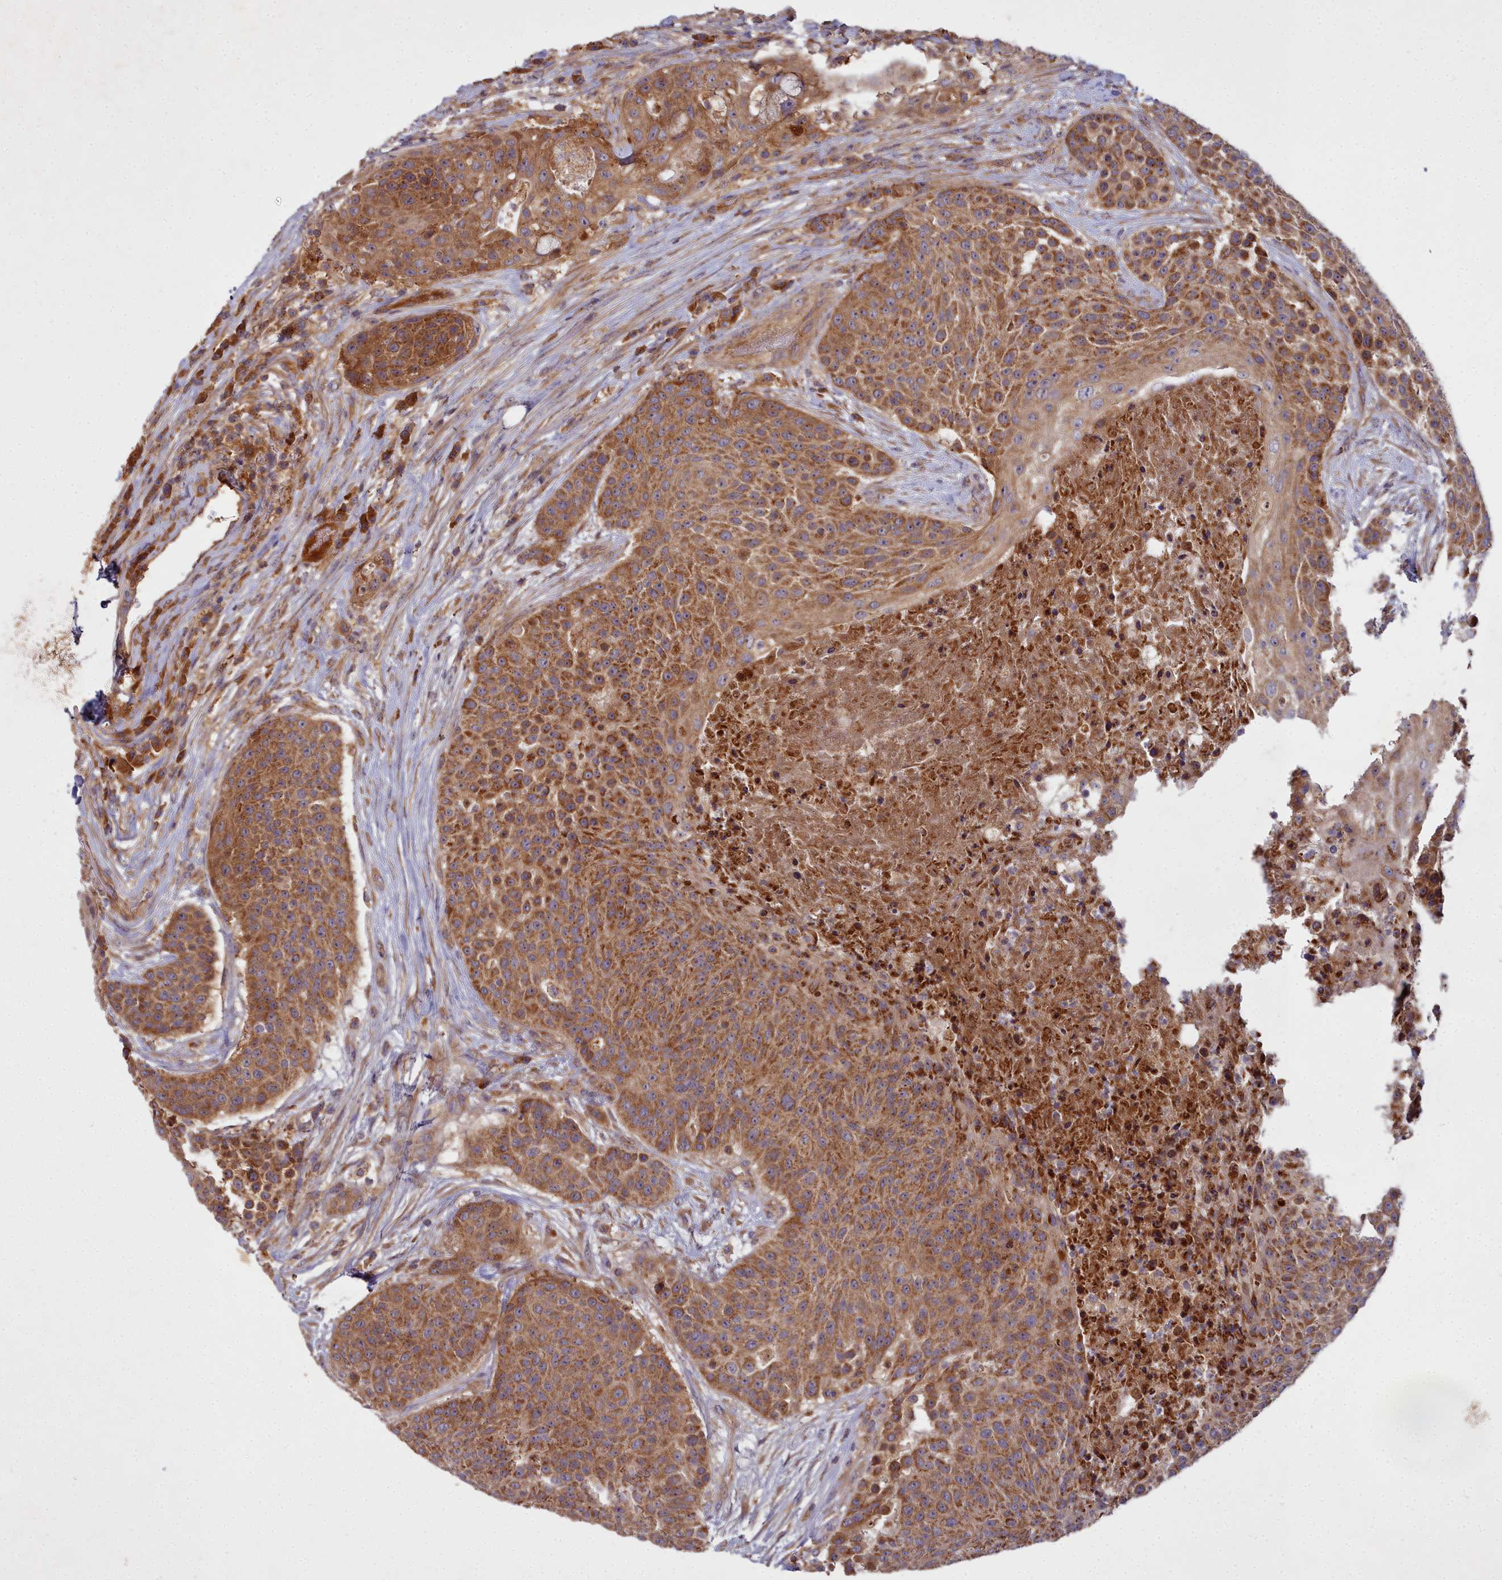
{"staining": {"intensity": "strong", "quantity": ">75%", "location": "cytoplasmic/membranous"}, "tissue": "urothelial cancer", "cell_type": "Tumor cells", "image_type": "cancer", "snomed": [{"axis": "morphology", "description": "Urothelial carcinoma, High grade"}, {"axis": "topography", "description": "Urinary bladder"}], "caption": "Tumor cells display high levels of strong cytoplasmic/membranous expression in about >75% of cells in human high-grade urothelial carcinoma. Nuclei are stained in blue.", "gene": "CCDC167", "patient": {"sex": "female", "age": 63}}